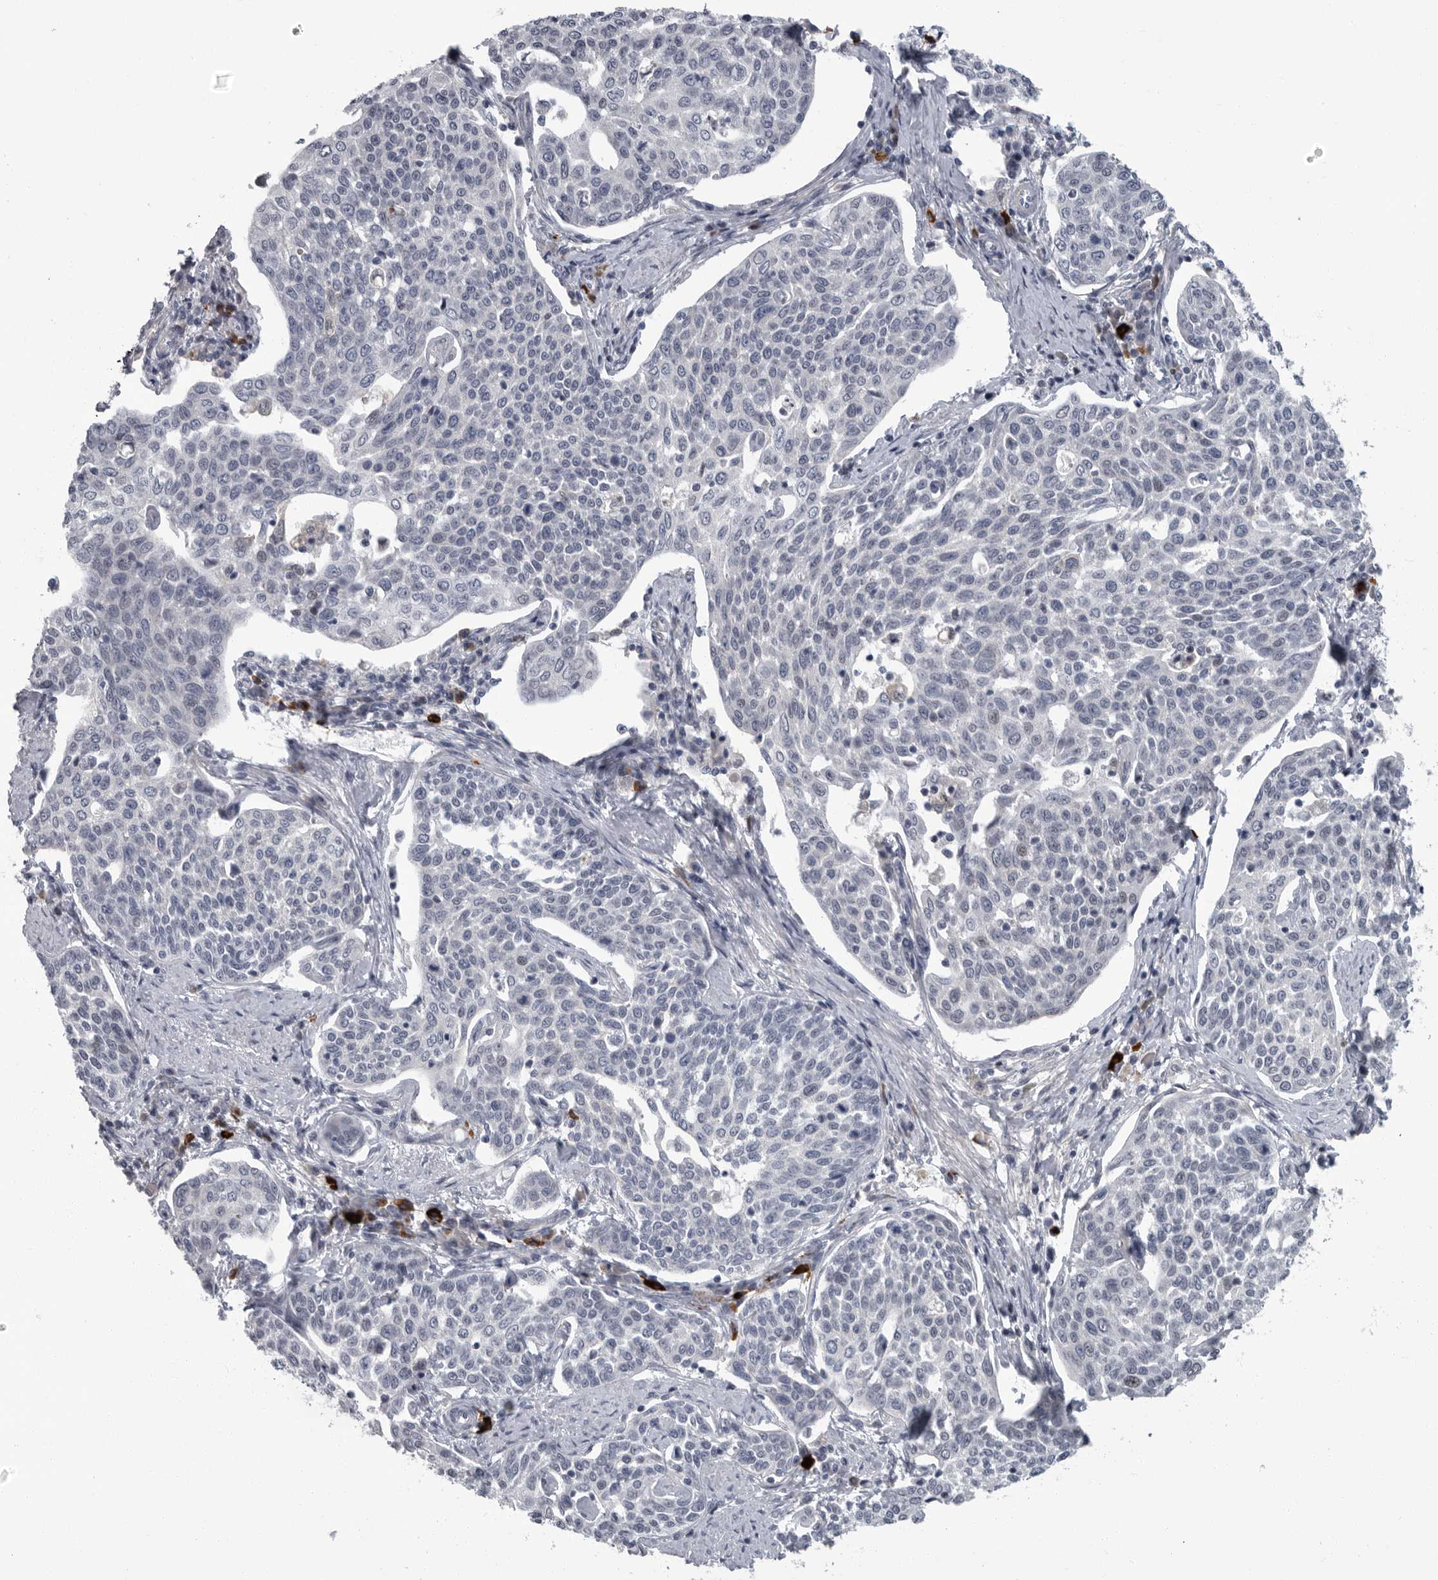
{"staining": {"intensity": "negative", "quantity": "none", "location": "none"}, "tissue": "cervical cancer", "cell_type": "Tumor cells", "image_type": "cancer", "snomed": [{"axis": "morphology", "description": "Squamous cell carcinoma, NOS"}, {"axis": "topography", "description": "Cervix"}], "caption": "An immunohistochemistry (IHC) micrograph of squamous cell carcinoma (cervical) is shown. There is no staining in tumor cells of squamous cell carcinoma (cervical).", "gene": "SLC25A39", "patient": {"sex": "female", "age": 34}}